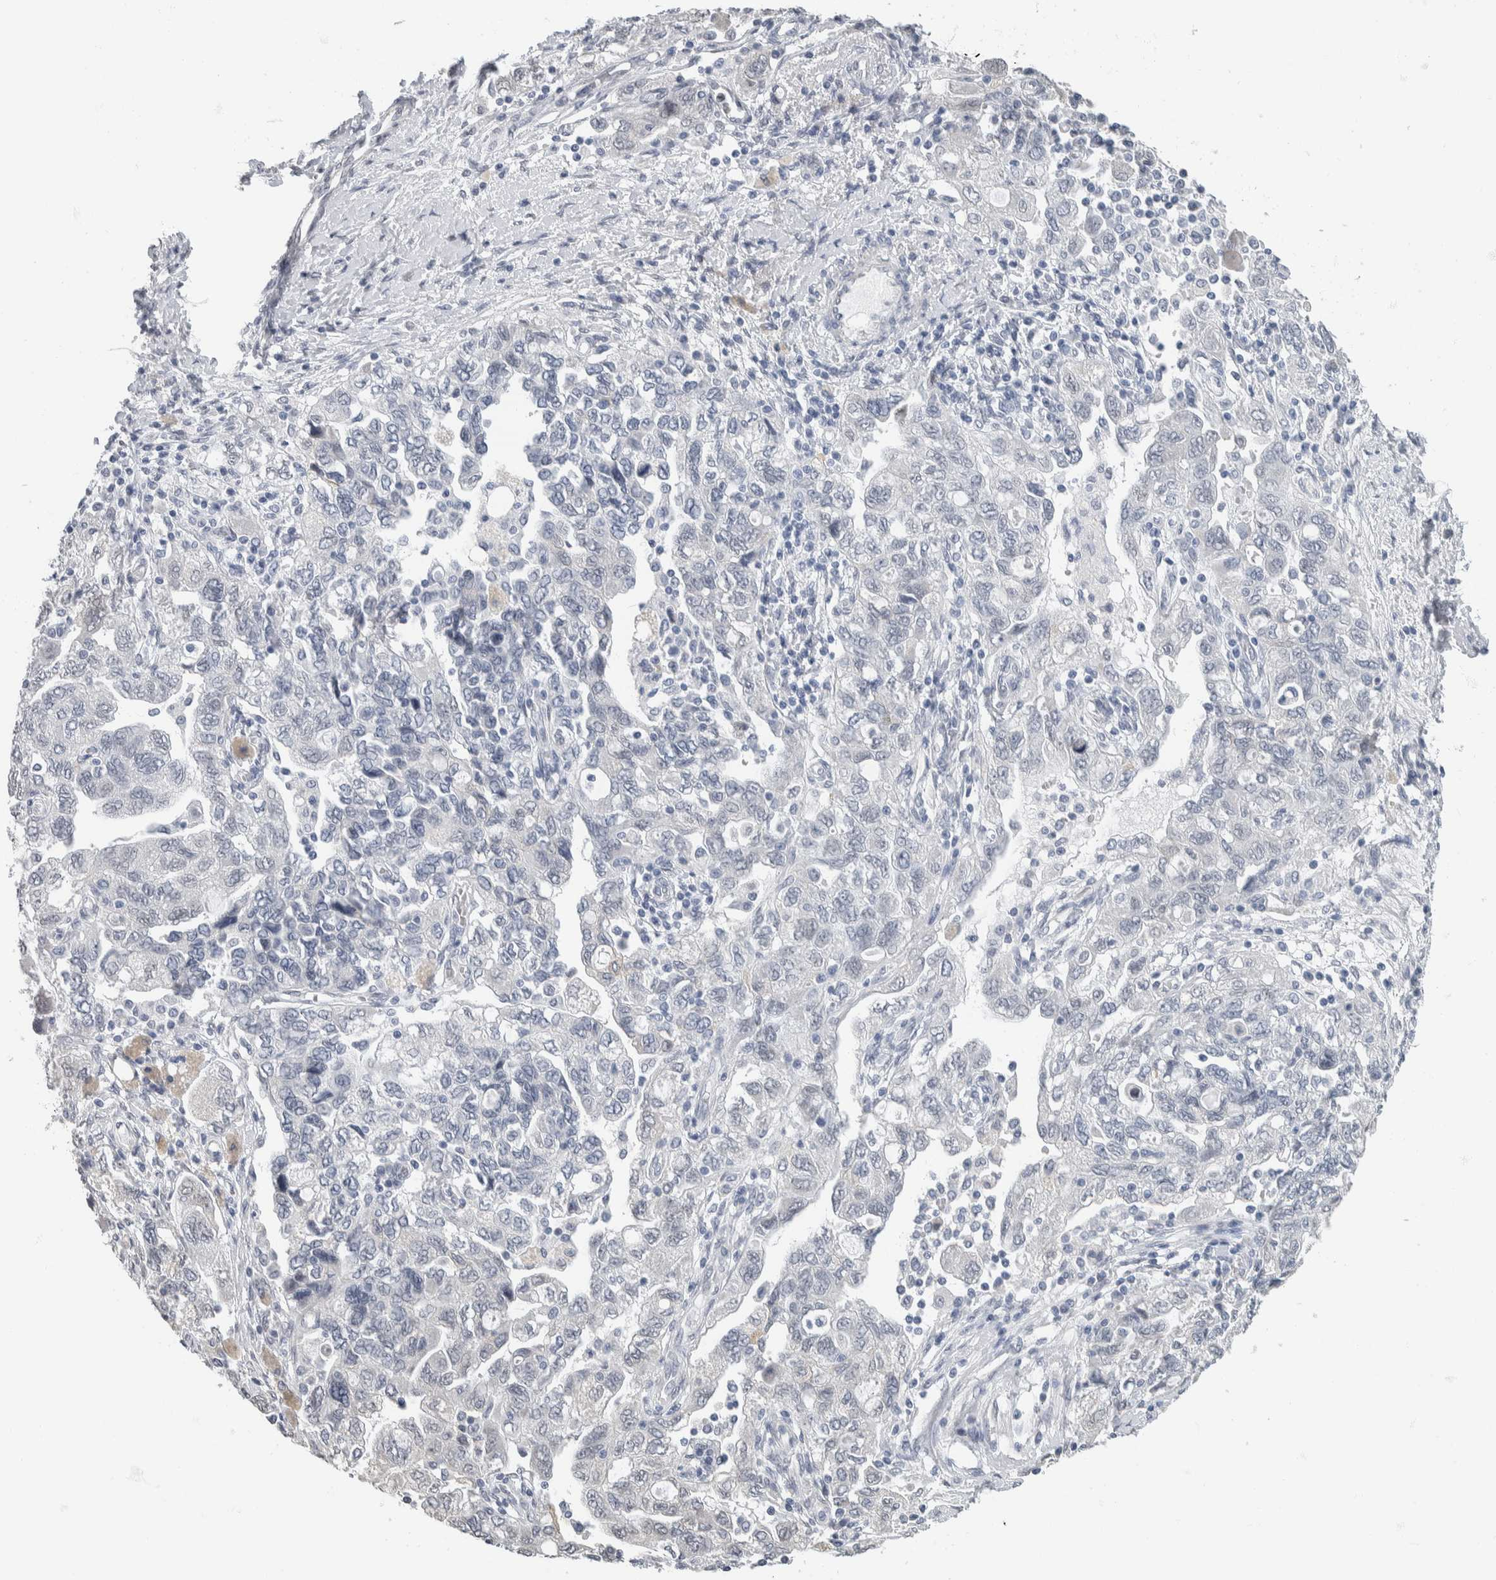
{"staining": {"intensity": "negative", "quantity": "none", "location": "none"}, "tissue": "ovarian cancer", "cell_type": "Tumor cells", "image_type": "cancer", "snomed": [{"axis": "morphology", "description": "Carcinoma, NOS"}, {"axis": "morphology", "description": "Cystadenocarcinoma, serous, NOS"}, {"axis": "topography", "description": "Ovary"}], "caption": "High power microscopy image of an immunohistochemistry histopathology image of serous cystadenocarcinoma (ovarian), revealing no significant expression in tumor cells. Brightfield microscopy of immunohistochemistry (IHC) stained with DAB (brown) and hematoxylin (blue), captured at high magnification.", "gene": "NEFM", "patient": {"sex": "female", "age": 69}}